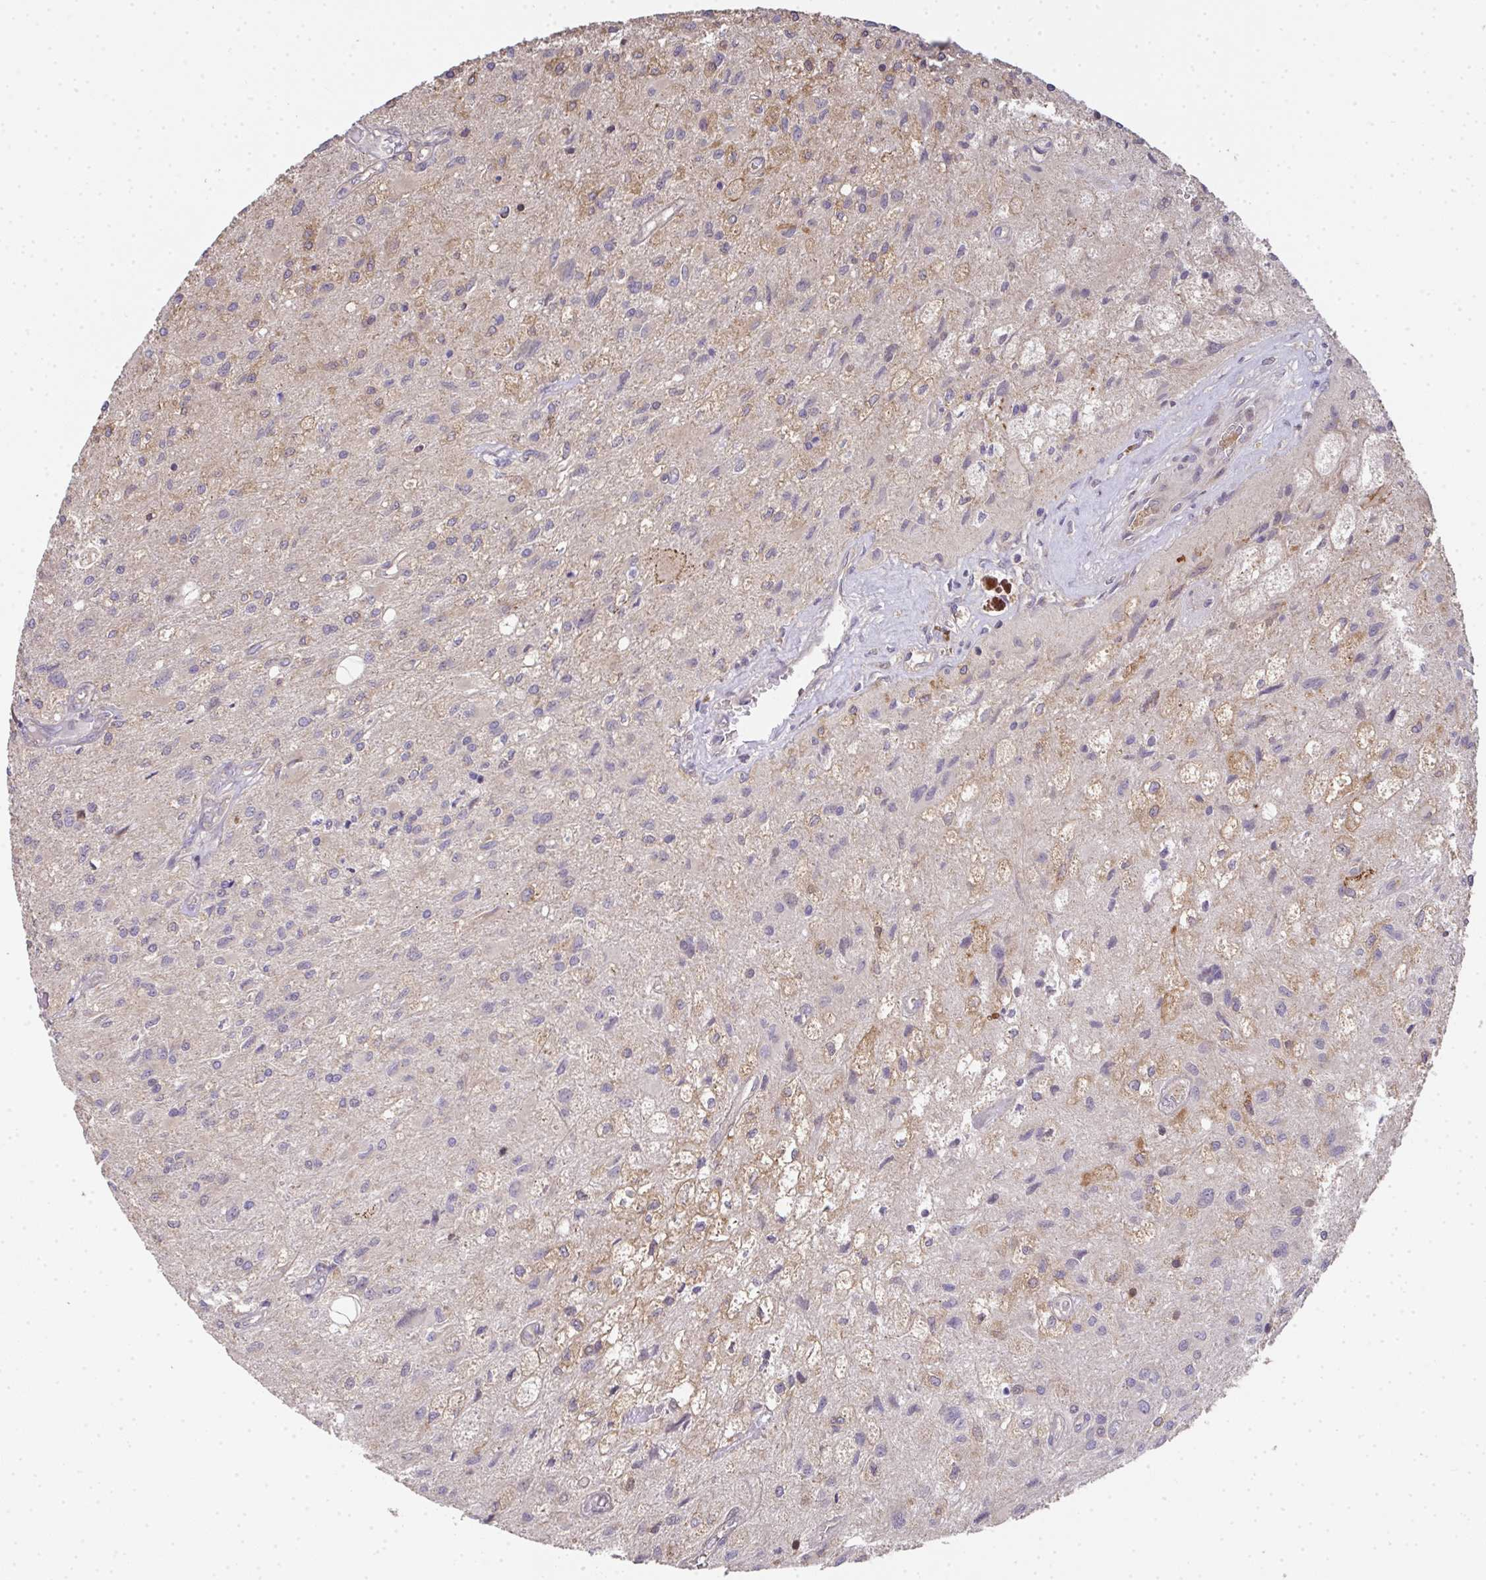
{"staining": {"intensity": "negative", "quantity": "none", "location": "none"}, "tissue": "glioma", "cell_type": "Tumor cells", "image_type": "cancer", "snomed": [{"axis": "morphology", "description": "Glioma, malignant, High grade"}, {"axis": "topography", "description": "Brain"}], "caption": "Protein analysis of glioma shows no significant staining in tumor cells.", "gene": "EEF1AKMT1", "patient": {"sex": "female", "age": 70}}